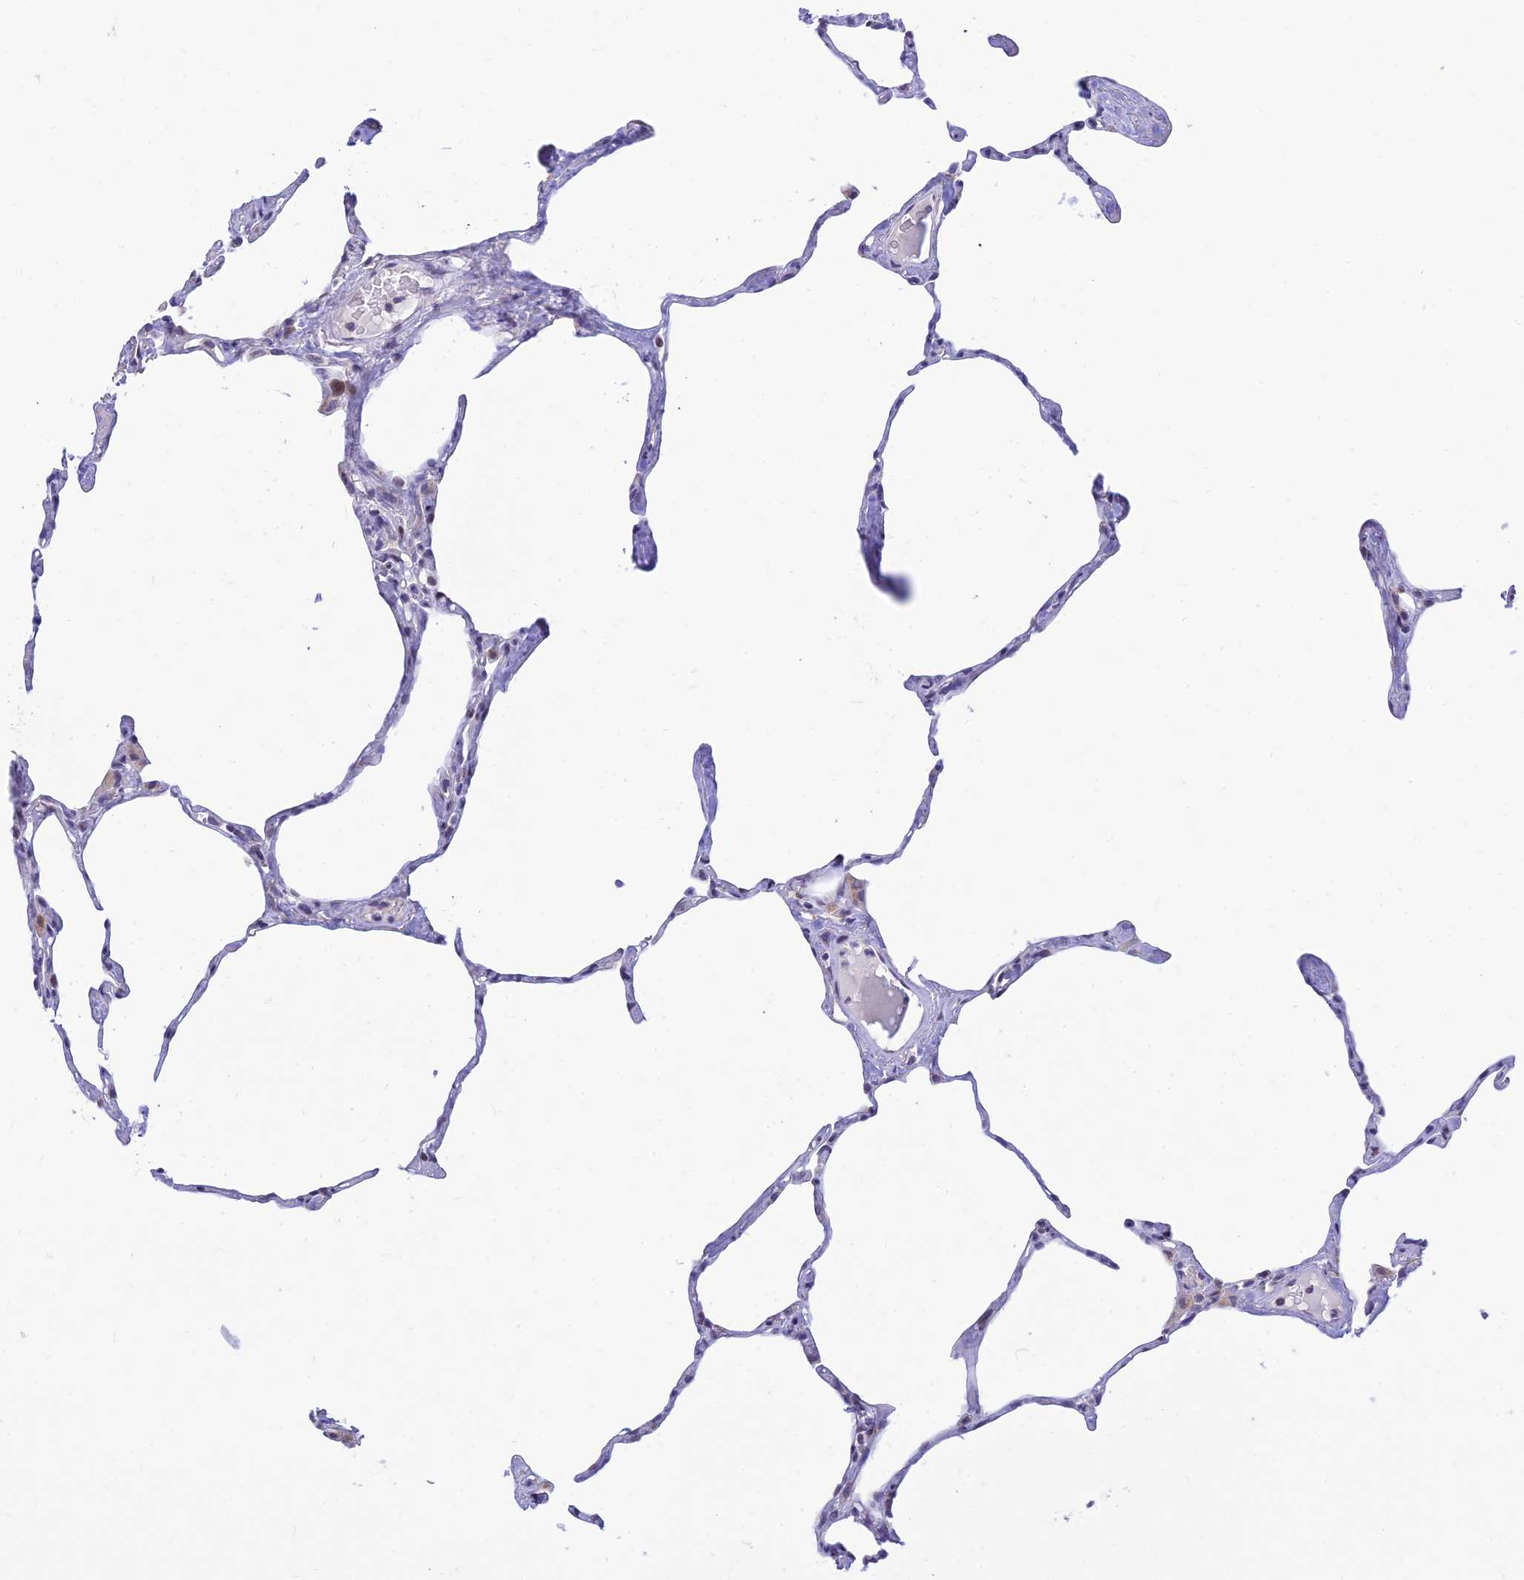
{"staining": {"intensity": "negative", "quantity": "none", "location": "none"}, "tissue": "lung", "cell_type": "Alveolar cells", "image_type": "normal", "snomed": [{"axis": "morphology", "description": "Normal tissue, NOS"}, {"axis": "topography", "description": "Lung"}], "caption": "Alveolar cells show no significant staining in benign lung. (DAB immunohistochemistry with hematoxylin counter stain).", "gene": "INKA1", "patient": {"sex": "male", "age": 65}}